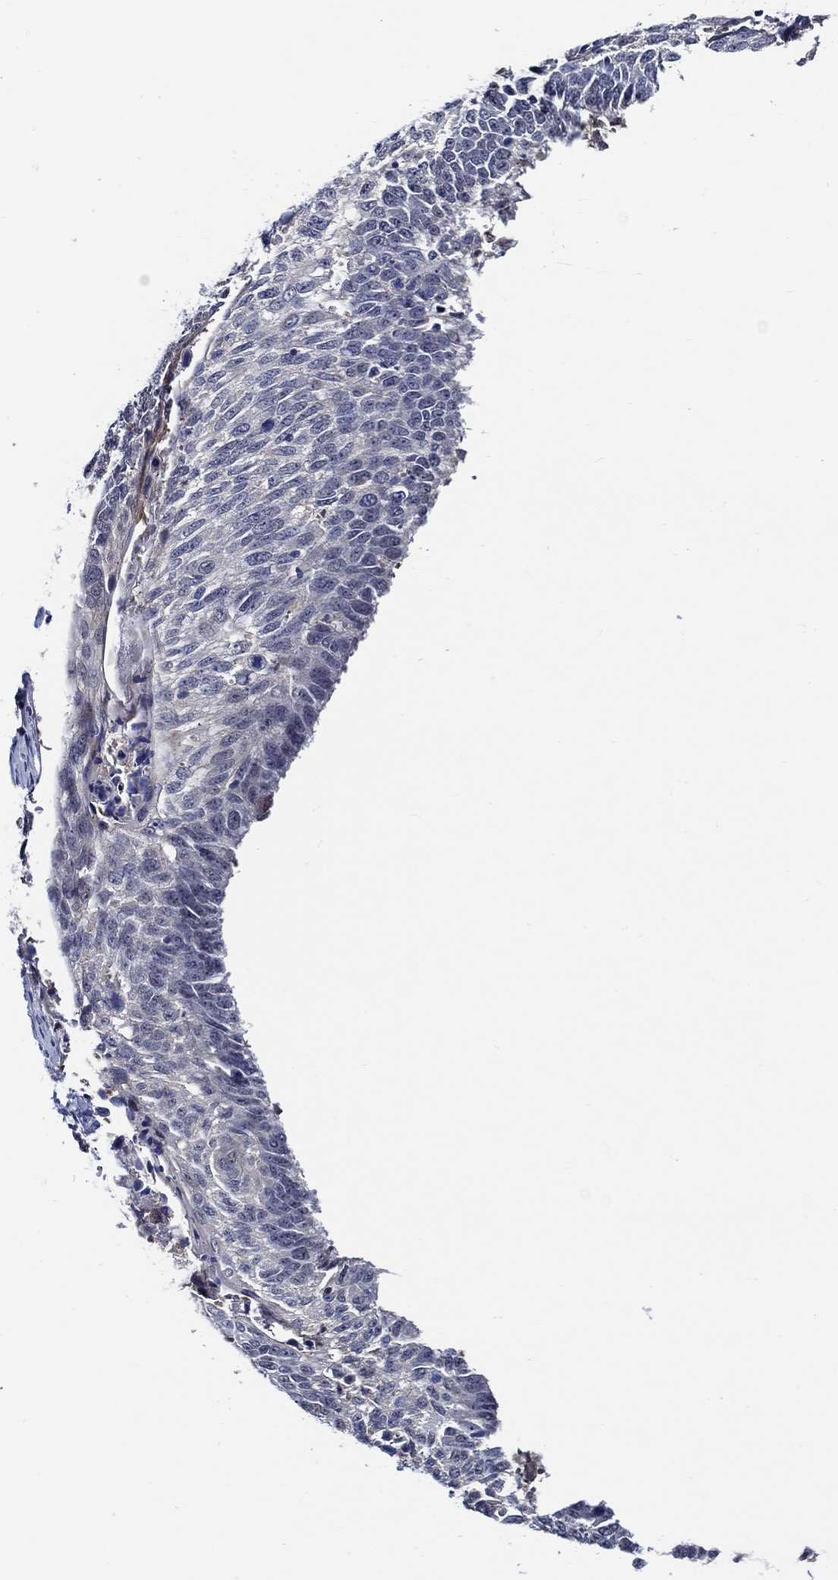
{"staining": {"intensity": "negative", "quantity": "none", "location": "none"}, "tissue": "lung cancer", "cell_type": "Tumor cells", "image_type": "cancer", "snomed": [{"axis": "morphology", "description": "Squamous cell carcinoma, NOS"}, {"axis": "topography", "description": "Lung"}], "caption": "A histopathology image of human squamous cell carcinoma (lung) is negative for staining in tumor cells.", "gene": "C8orf48", "patient": {"sex": "male", "age": 73}}